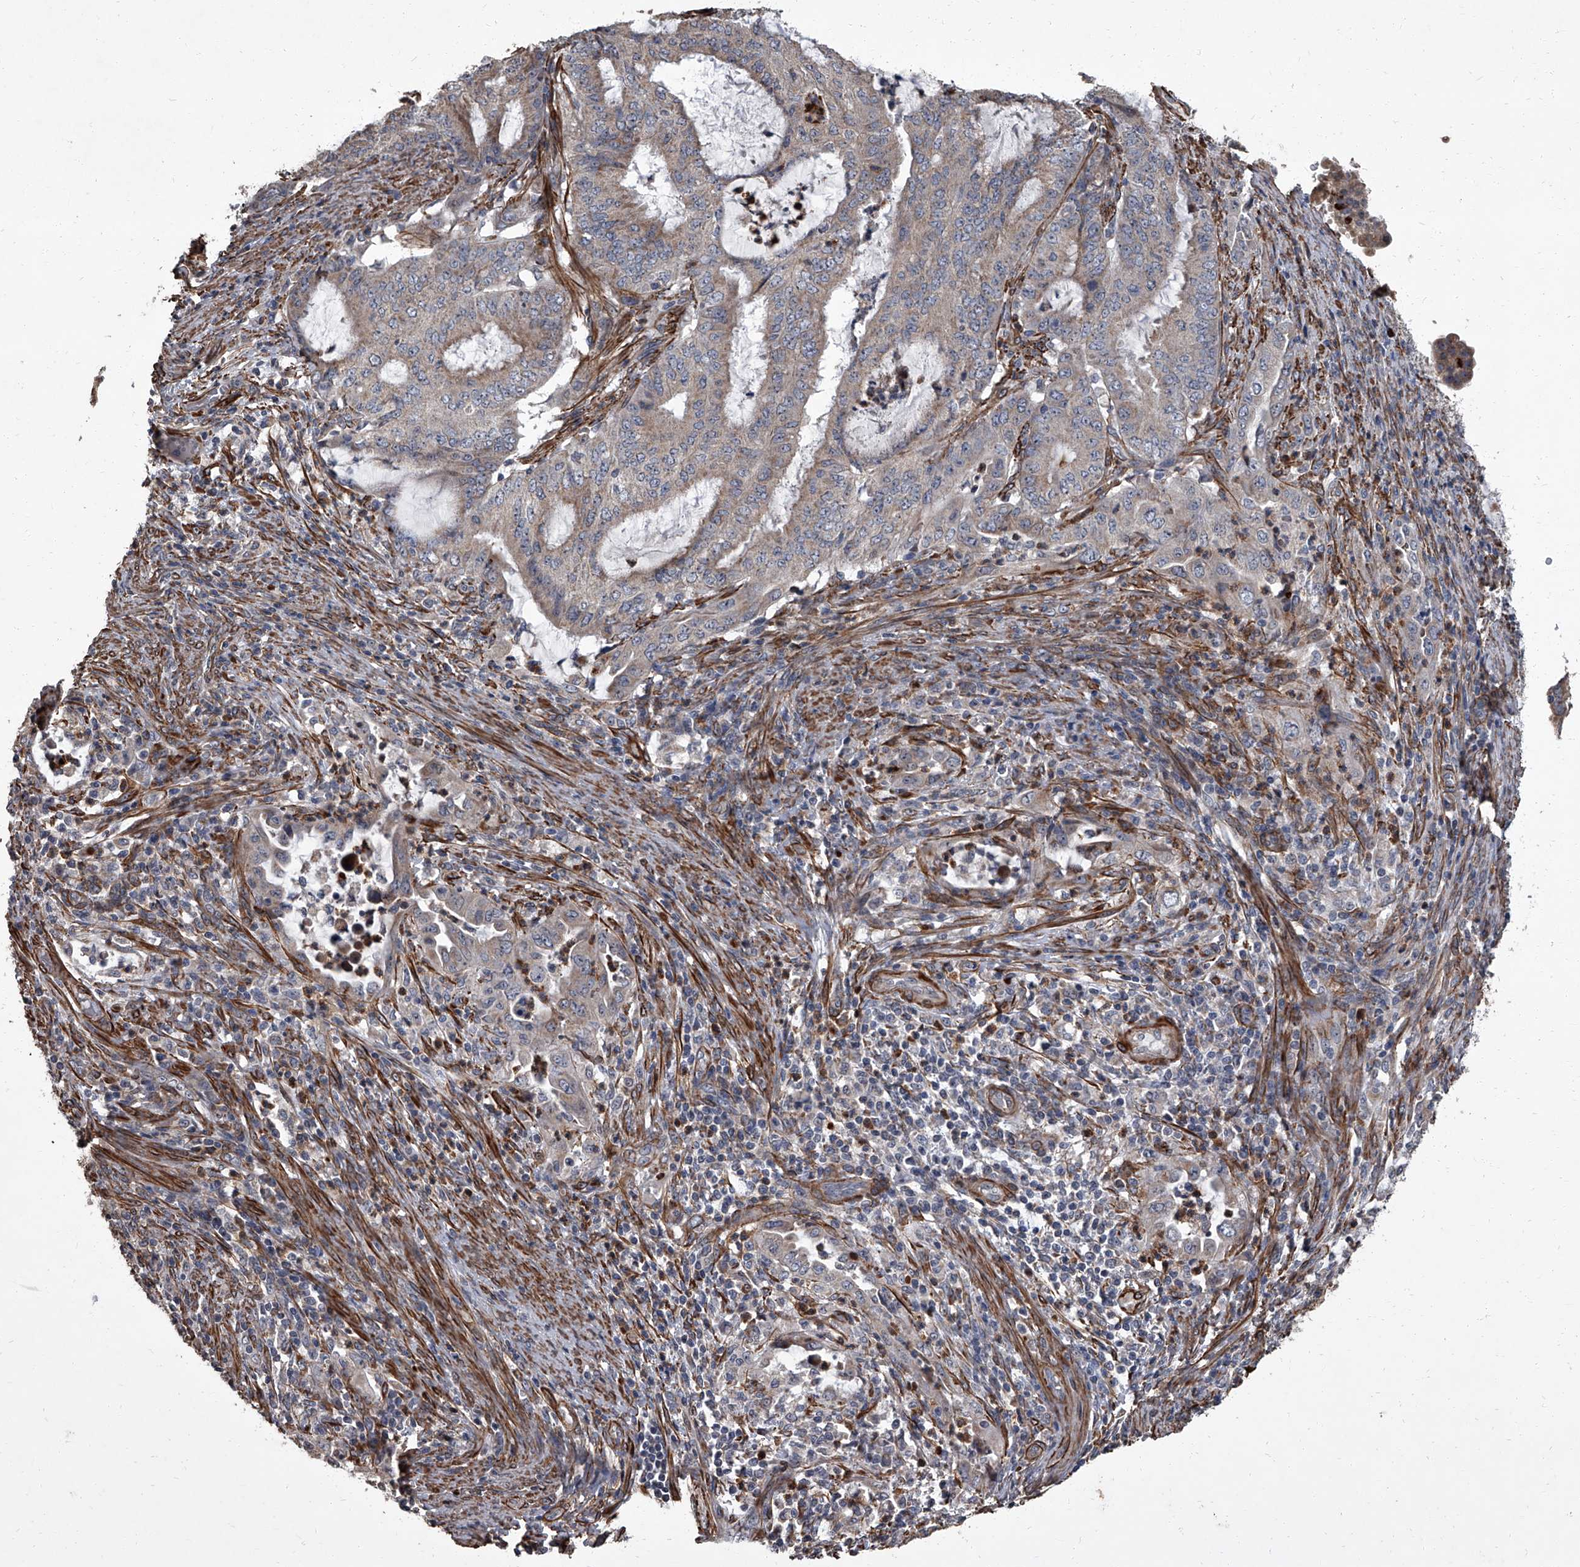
{"staining": {"intensity": "weak", "quantity": ">75%", "location": "cytoplasmic/membranous"}, "tissue": "endometrial cancer", "cell_type": "Tumor cells", "image_type": "cancer", "snomed": [{"axis": "morphology", "description": "Adenocarcinoma, NOS"}, {"axis": "topography", "description": "Endometrium"}], "caption": "IHC of human endometrial adenocarcinoma reveals low levels of weak cytoplasmic/membranous expression in about >75% of tumor cells.", "gene": "SIRT4", "patient": {"sex": "female", "age": 51}}